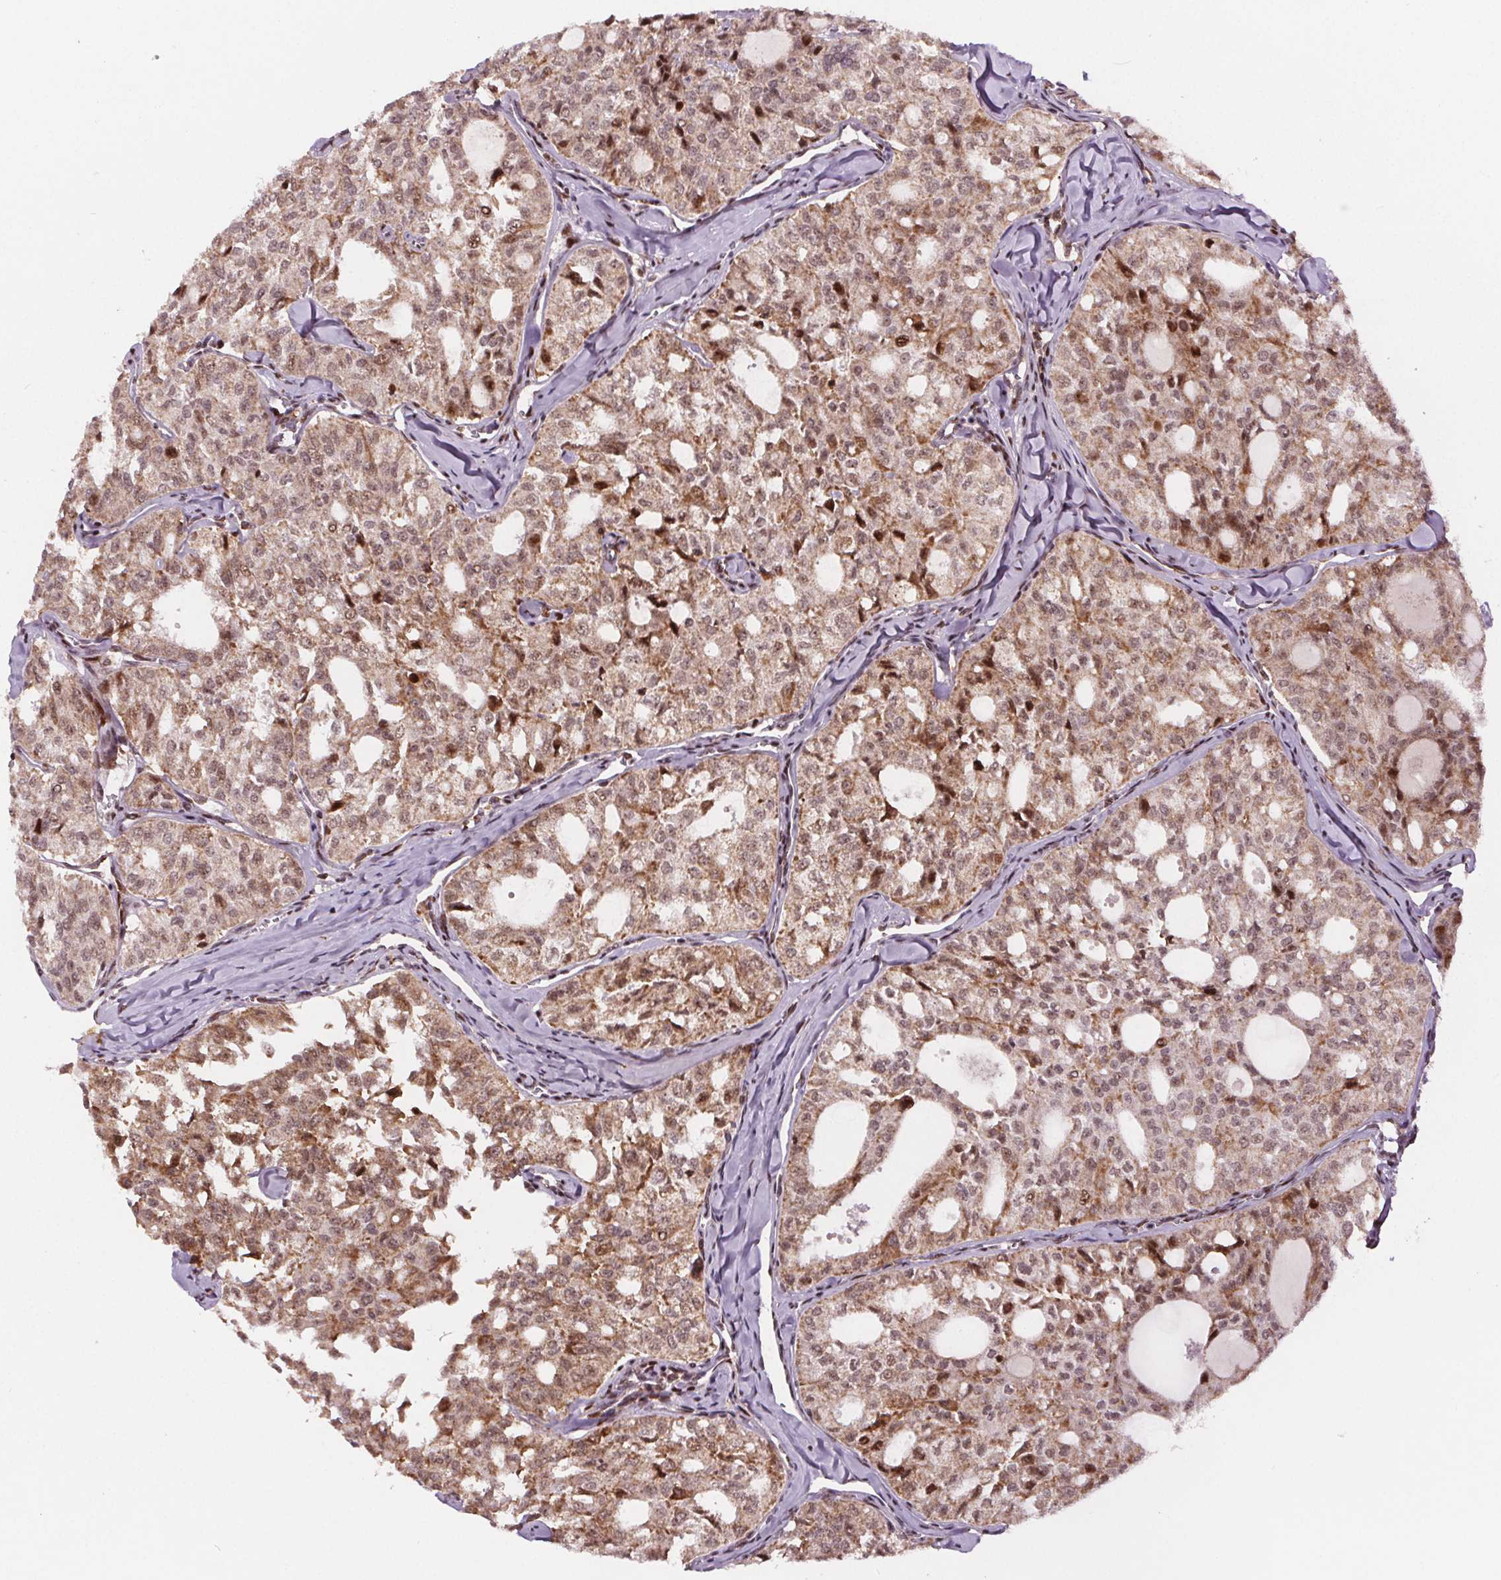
{"staining": {"intensity": "moderate", "quantity": ">75%", "location": "cytoplasmic/membranous,nuclear"}, "tissue": "thyroid cancer", "cell_type": "Tumor cells", "image_type": "cancer", "snomed": [{"axis": "morphology", "description": "Follicular adenoma carcinoma, NOS"}, {"axis": "topography", "description": "Thyroid gland"}], "caption": "Follicular adenoma carcinoma (thyroid) tissue demonstrates moderate cytoplasmic/membranous and nuclear positivity in approximately >75% of tumor cells, visualized by immunohistochemistry. (DAB IHC, brown staining for protein, blue staining for nuclei).", "gene": "SNRNP35", "patient": {"sex": "male", "age": 75}}